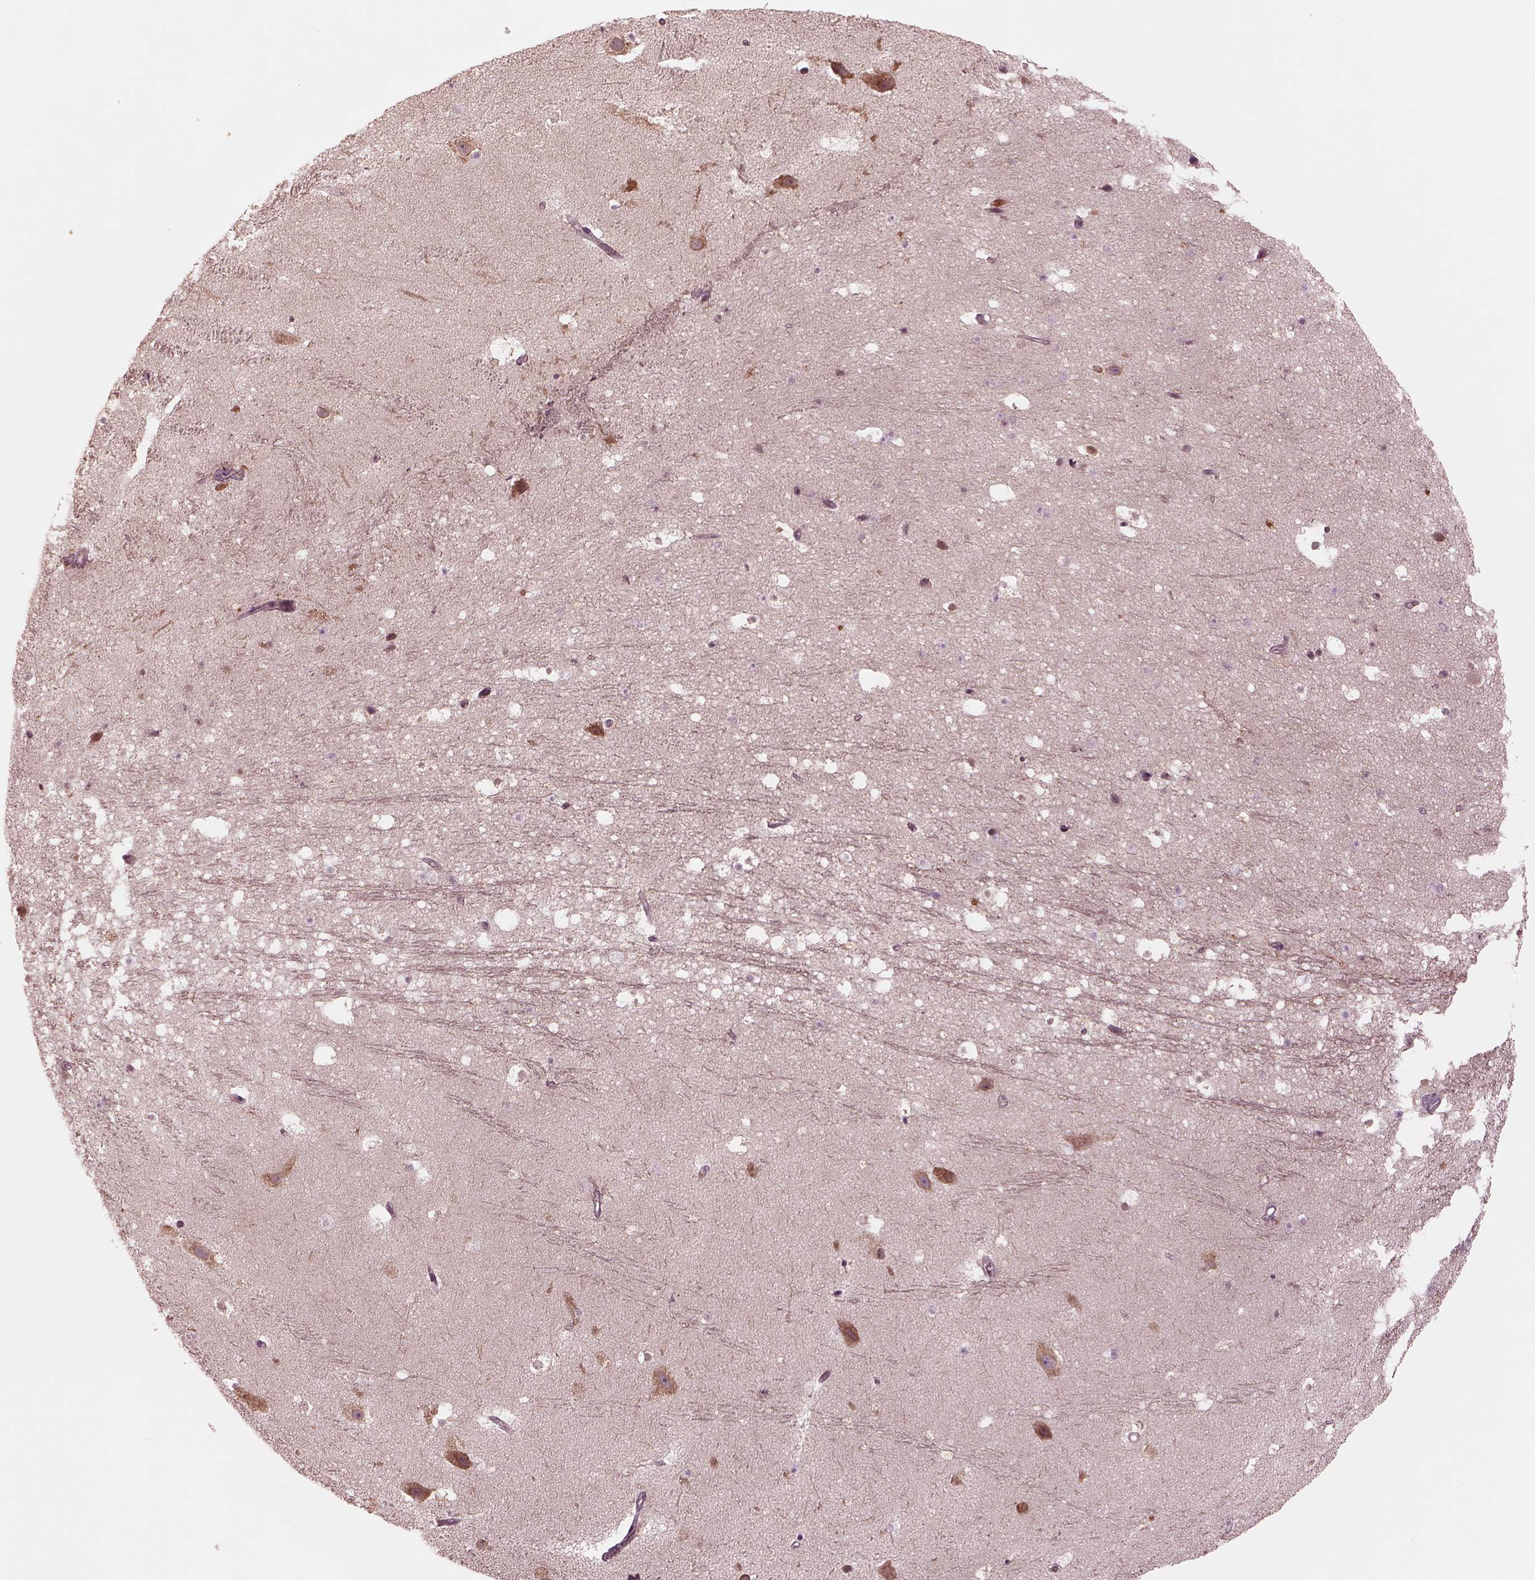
{"staining": {"intensity": "negative", "quantity": "none", "location": "none"}, "tissue": "hippocampus", "cell_type": "Glial cells", "image_type": "normal", "snomed": [{"axis": "morphology", "description": "Normal tissue, NOS"}, {"axis": "topography", "description": "Hippocampus"}], "caption": "Hippocampus stained for a protein using immunohistochemistry (IHC) displays no expression glial cells.", "gene": "PORCN", "patient": {"sex": "male", "age": 26}}